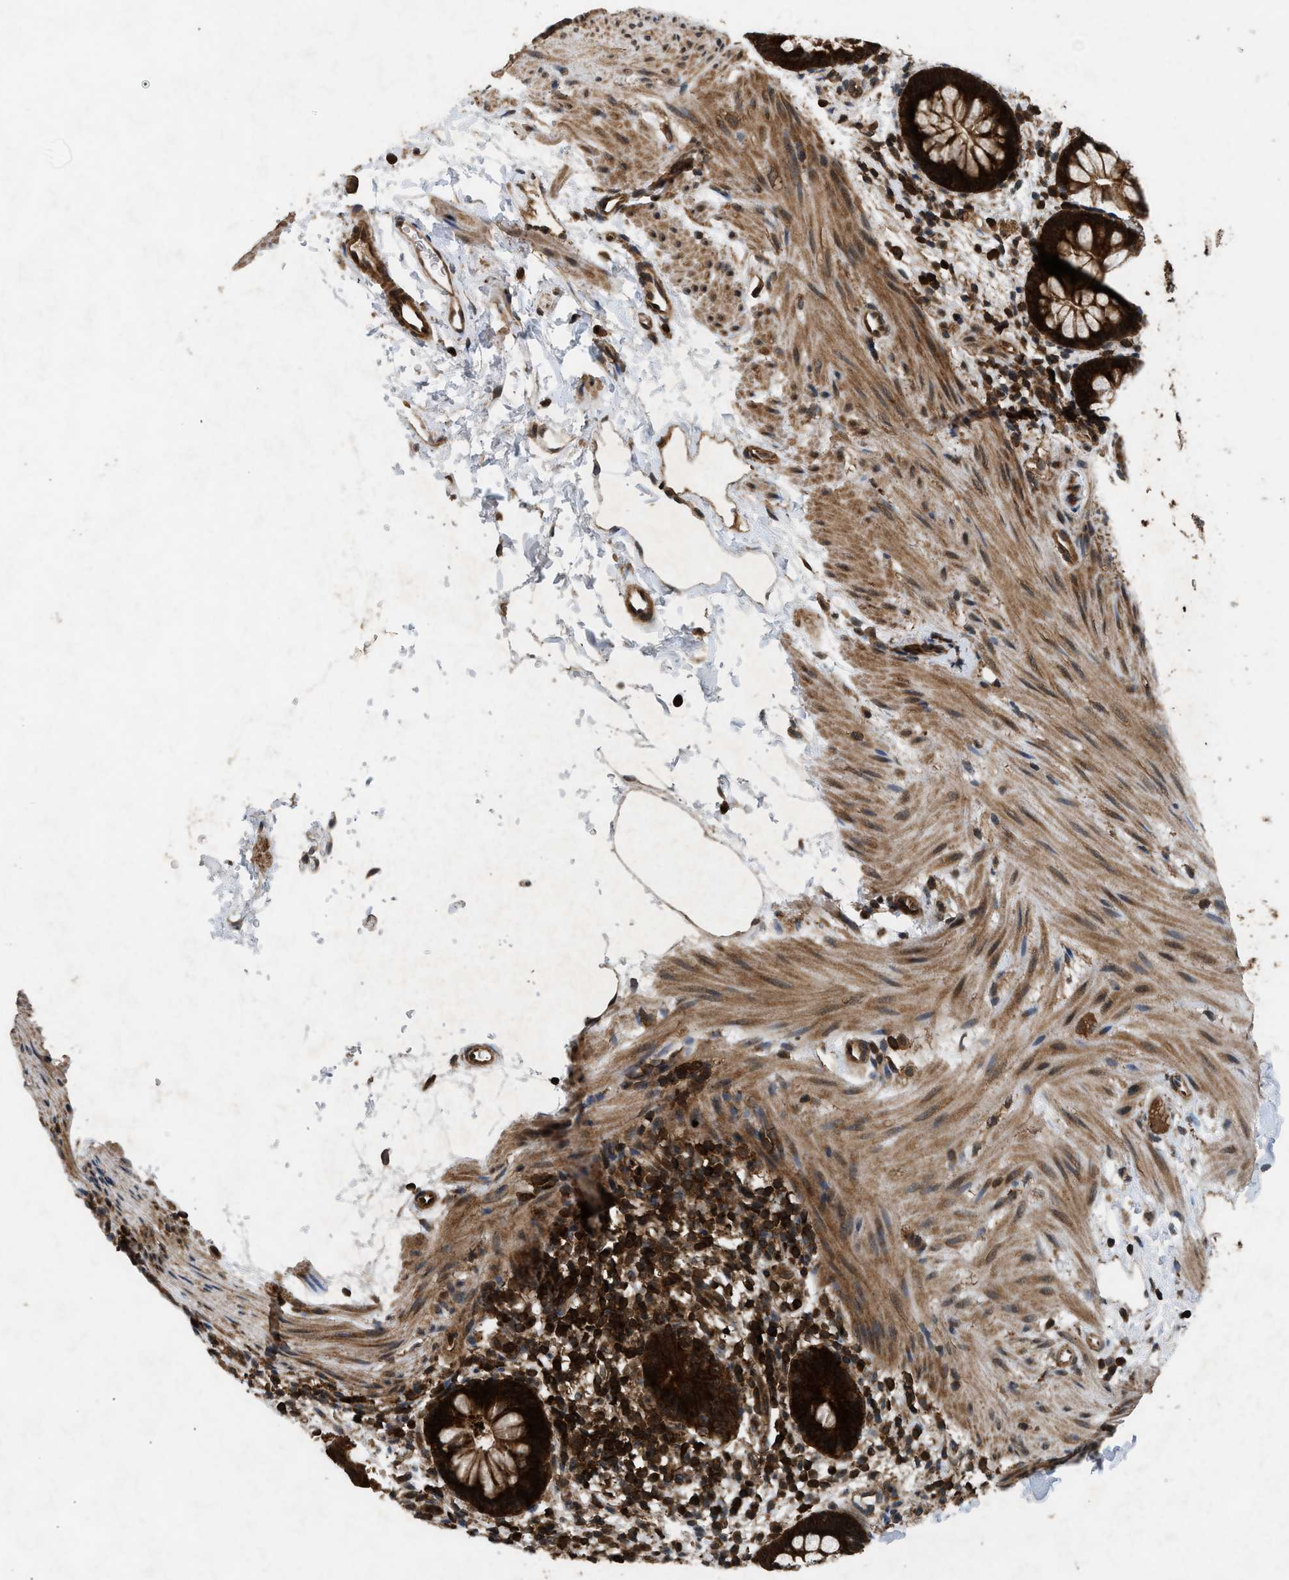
{"staining": {"intensity": "strong", "quantity": ">75%", "location": "cytoplasmic/membranous"}, "tissue": "rectum", "cell_type": "Glandular cells", "image_type": "normal", "snomed": [{"axis": "morphology", "description": "Normal tissue, NOS"}, {"axis": "topography", "description": "Rectum"}], "caption": "Rectum was stained to show a protein in brown. There is high levels of strong cytoplasmic/membranous expression in approximately >75% of glandular cells.", "gene": "OXSR1", "patient": {"sex": "female", "age": 24}}